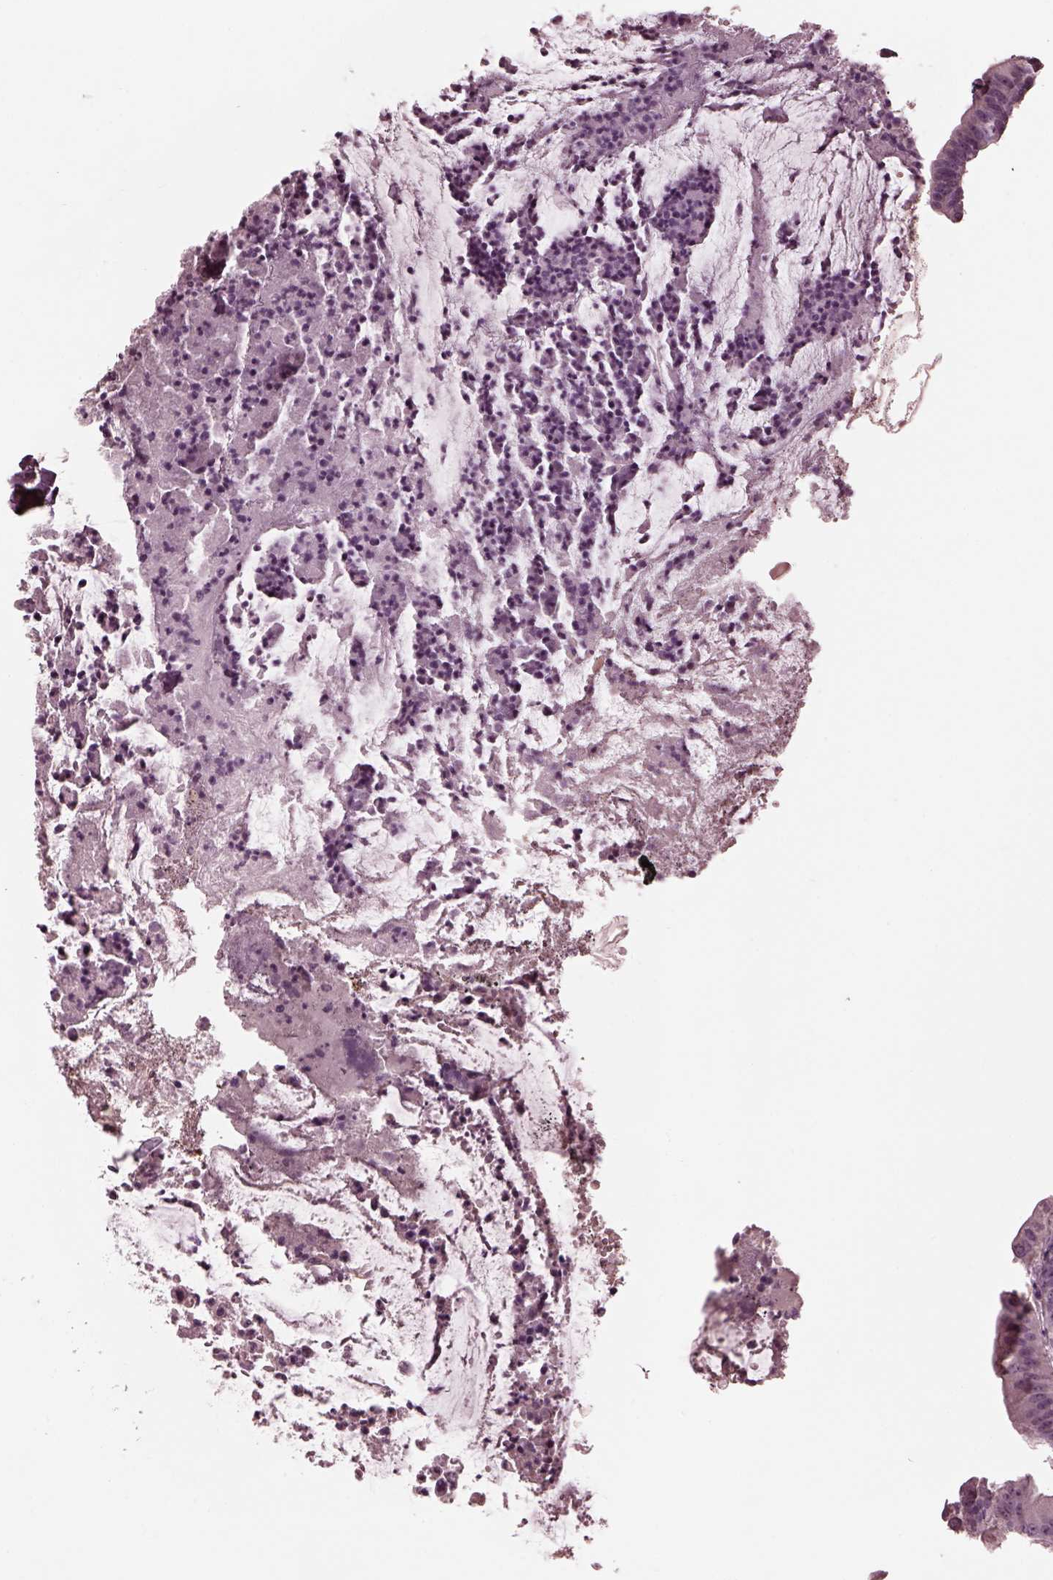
{"staining": {"intensity": "negative", "quantity": "none", "location": "none"}, "tissue": "colorectal cancer", "cell_type": "Tumor cells", "image_type": "cancer", "snomed": [{"axis": "morphology", "description": "Adenocarcinoma, NOS"}, {"axis": "topography", "description": "Colon"}], "caption": "Immunohistochemistry photomicrograph of human adenocarcinoma (colorectal) stained for a protein (brown), which demonstrates no expression in tumor cells. Nuclei are stained in blue.", "gene": "MIB2", "patient": {"sex": "female", "age": 43}}